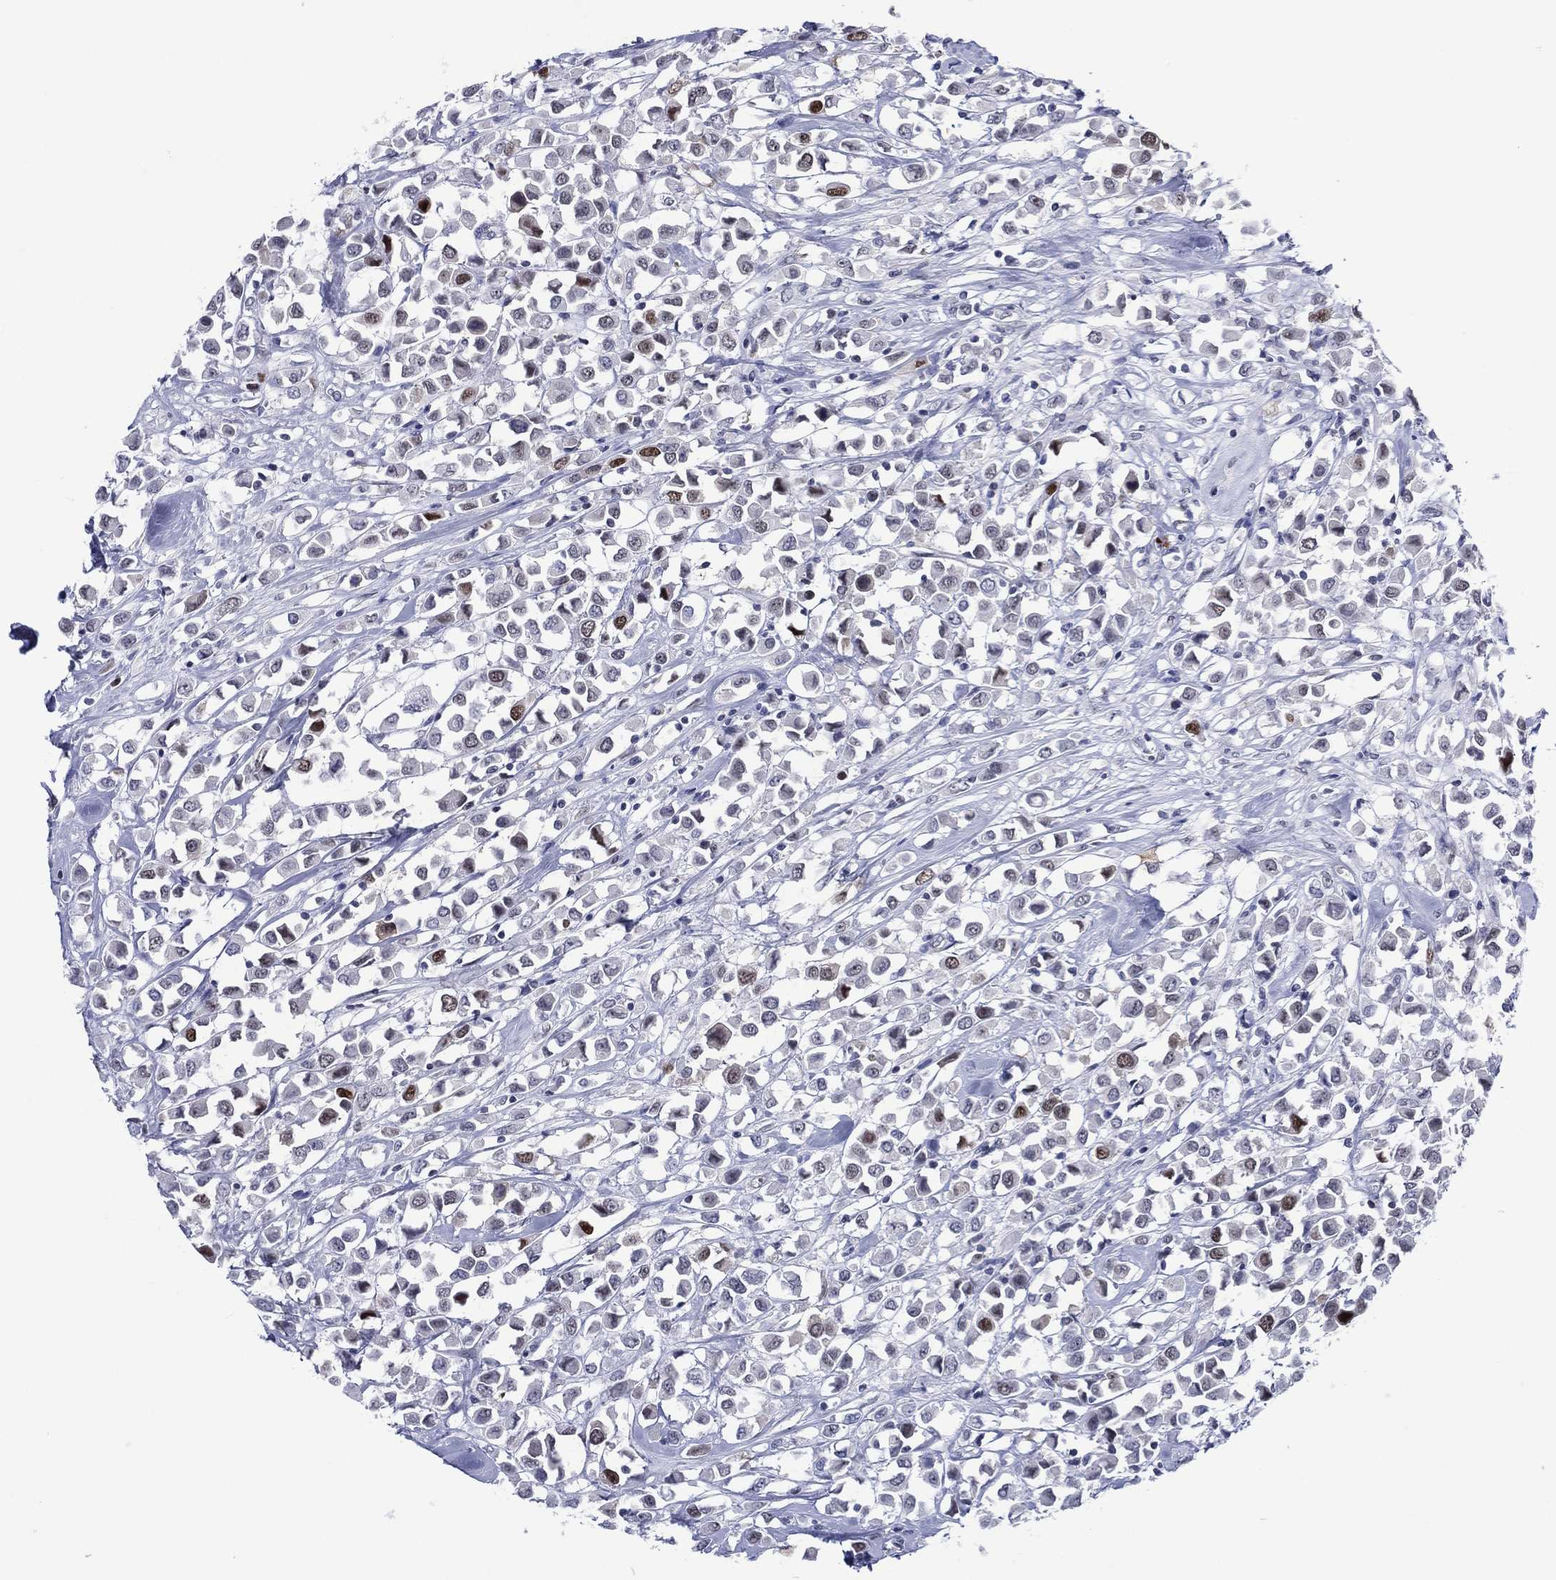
{"staining": {"intensity": "moderate", "quantity": "<25%", "location": "nuclear"}, "tissue": "breast cancer", "cell_type": "Tumor cells", "image_type": "cancer", "snomed": [{"axis": "morphology", "description": "Duct carcinoma"}, {"axis": "topography", "description": "Breast"}], "caption": "This histopathology image demonstrates IHC staining of breast cancer (invasive ductal carcinoma), with low moderate nuclear staining in about <25% of tumor cells.", "gene": "GATA6", "patient": {"sex": "female", "age": 61}}